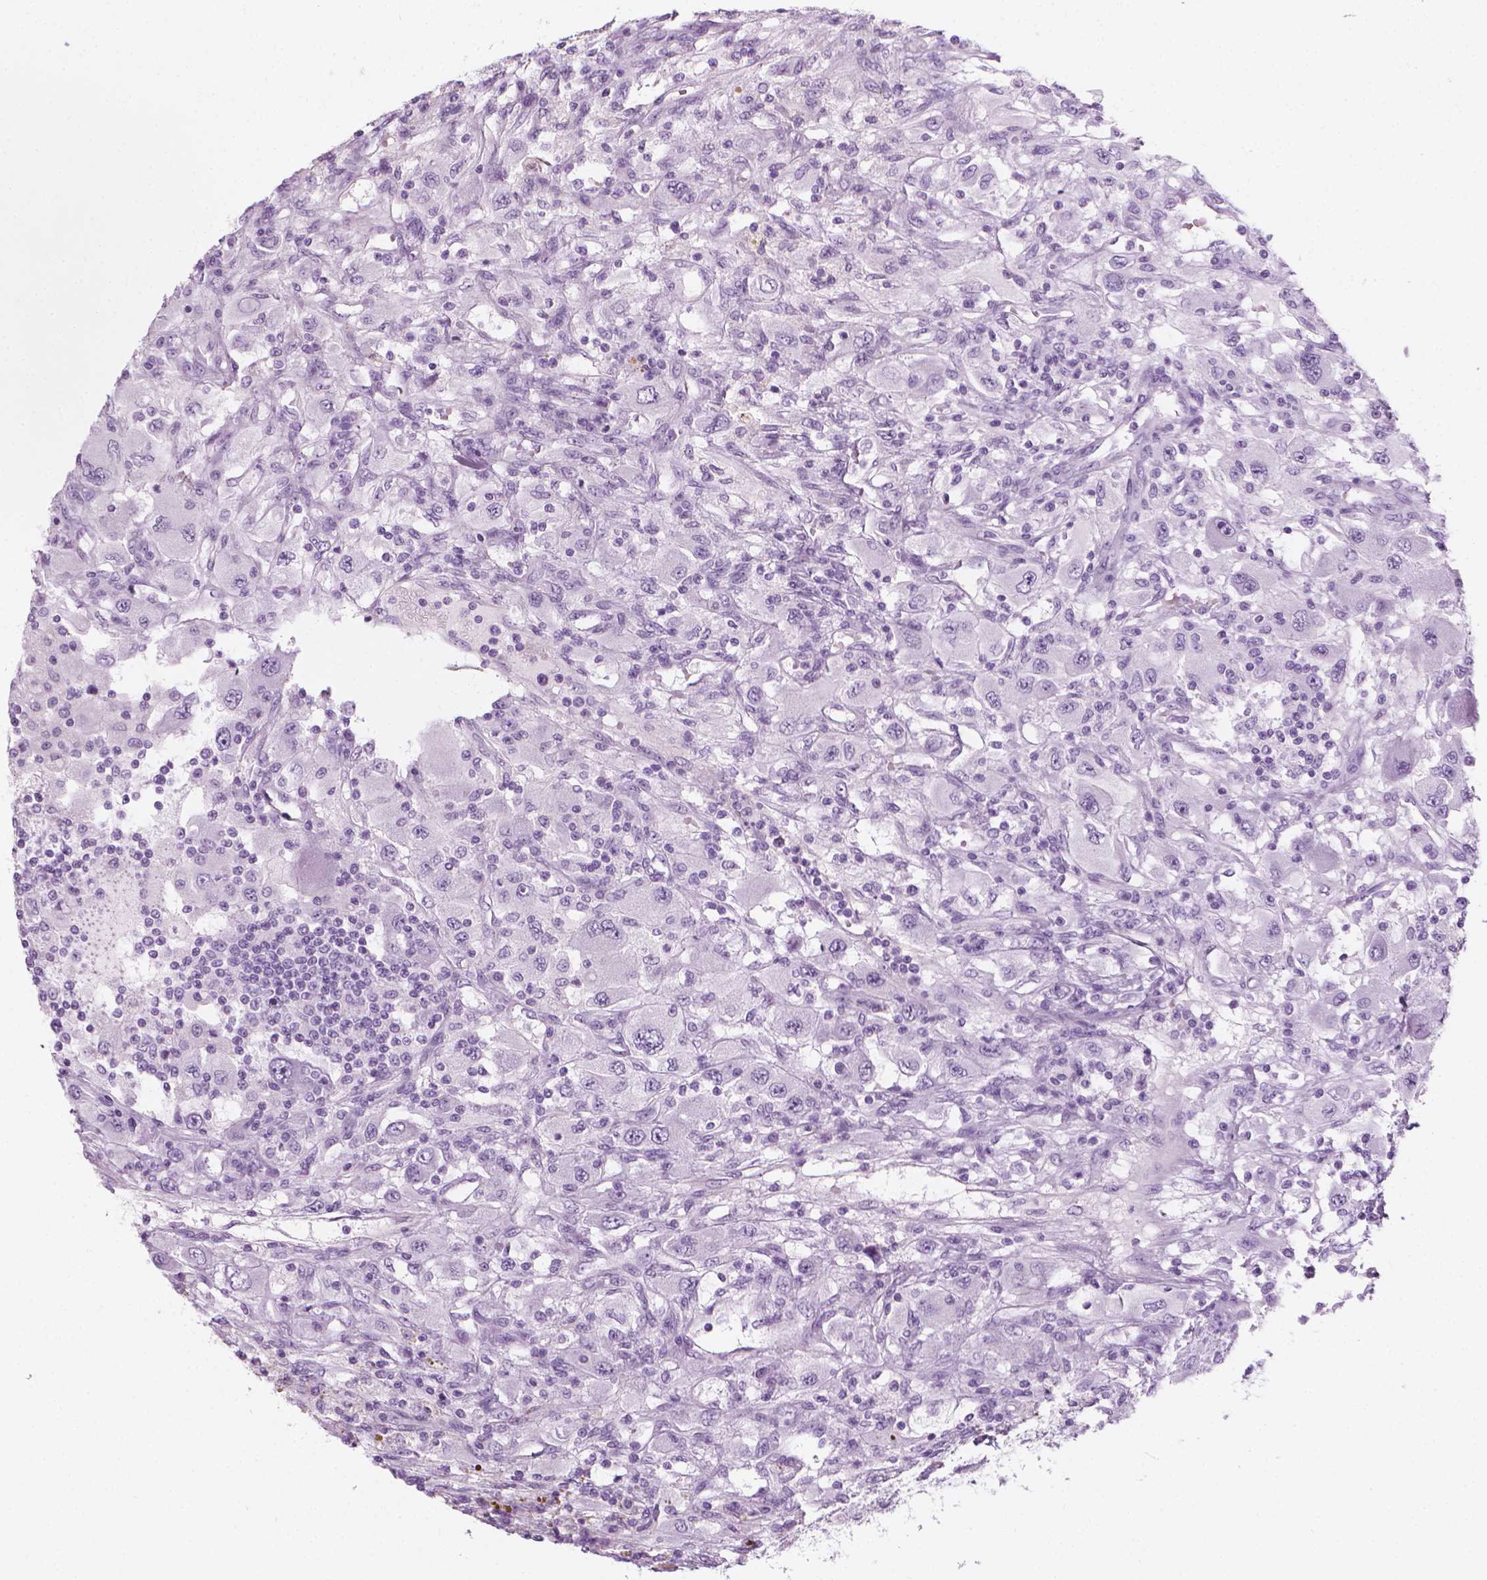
{"staining": {"intensity": "negative", "quantity": "none", "location": "none"}, "tissue": "renal cancer", "cell_type": "Tumor cells", "image_type": "cancer", "snomed": [{"axis": "morphology", "description": "Adenocarcinoma, NOS"}, {"axis": "topography", "description": "Kidney"}], "caption": "Immunohistochemistry (IHC) micrograph of neoplastic tissue: human renal adenocarcinoma stained with DAB (3,3'-diaminobenzidine) displays no significant protein expression in tumor cells. (DAB (3,3'-diaminobenzidine) immunohistochemistry (IHC), high magnification).", "gene": "SCG3", "patient": {"sex": "female", "age": 67}}